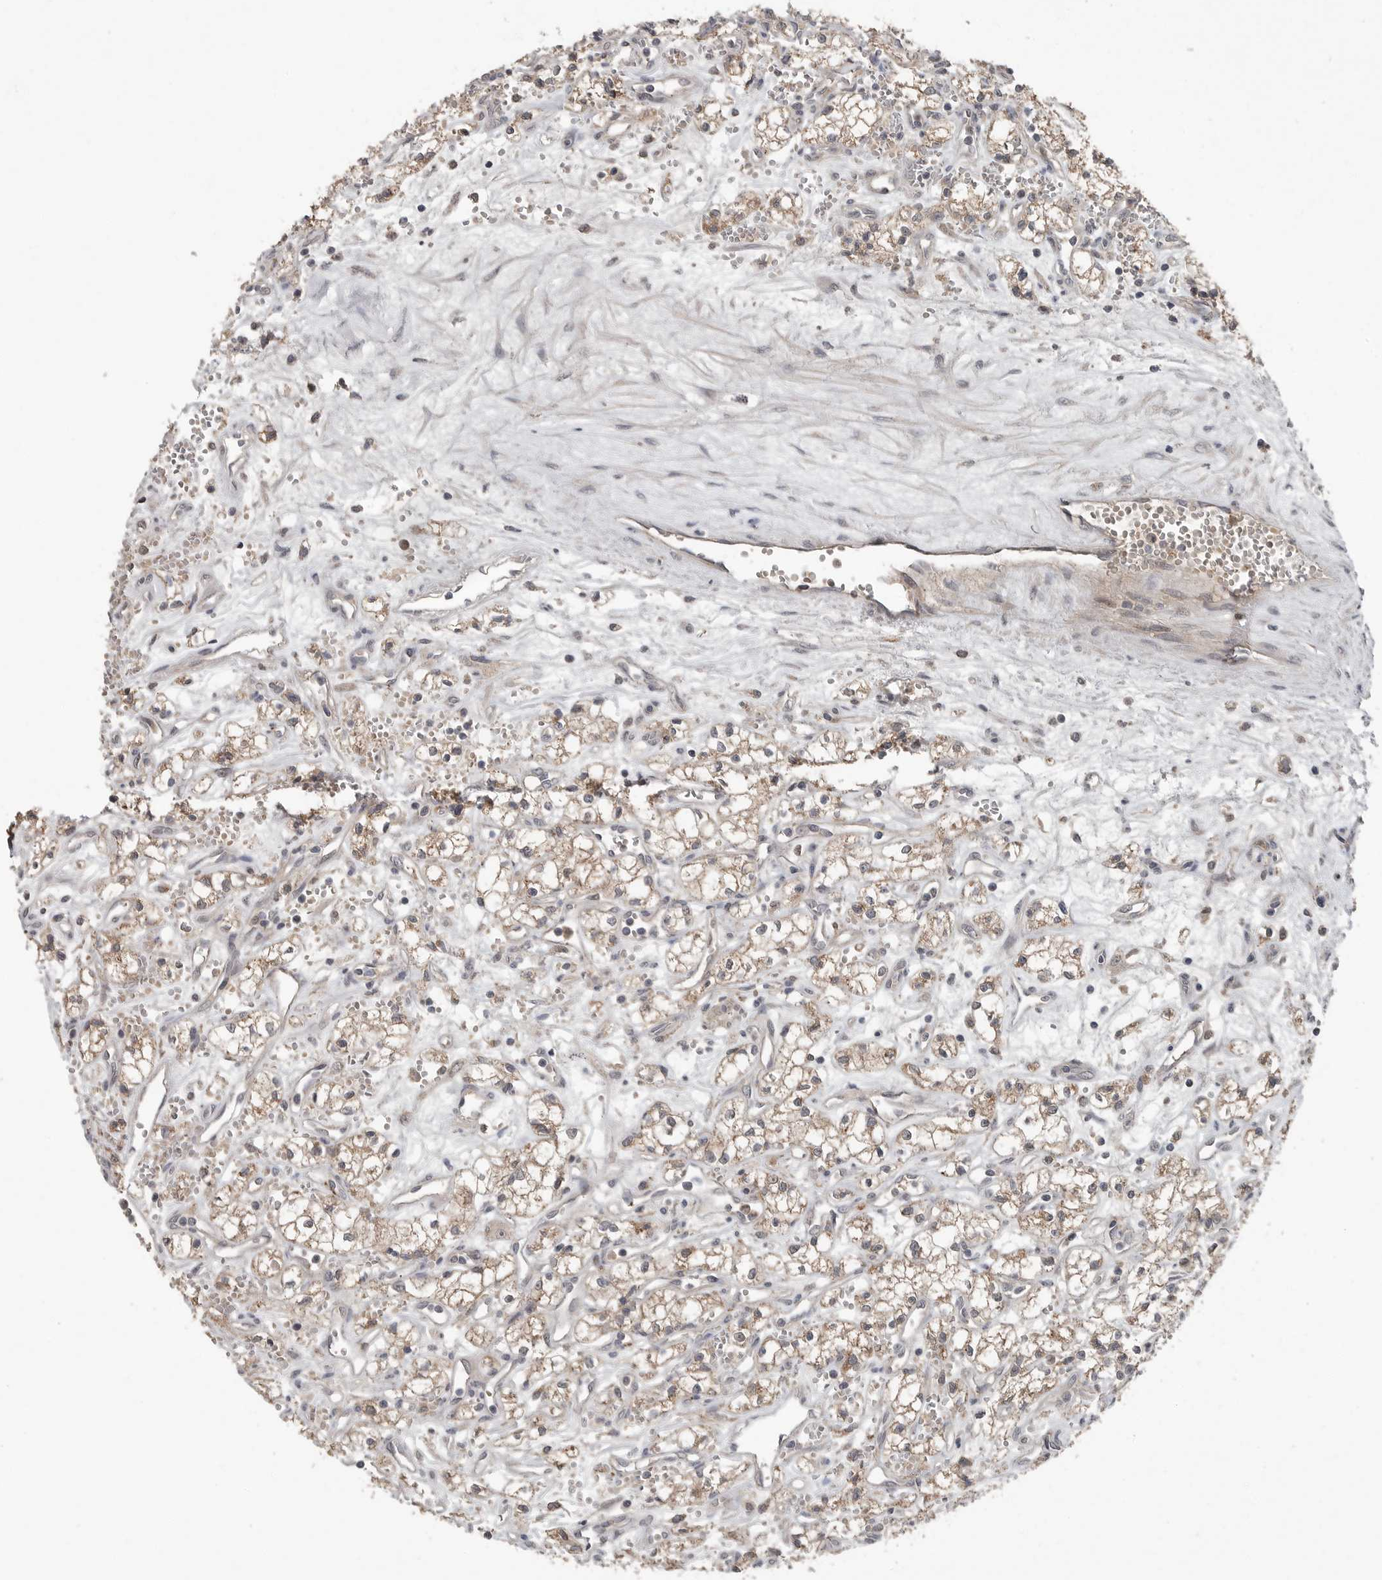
{"staining": {"intensity": "weak", "quantity": ">75%", "location": "cytoplasmic/membranous"}, "tissue": "renal cancer", "cell_type": "Tumor cells", "image_type": "cancer", "snomed": [{"axis": "morphology", "description": "Adenocarcinoma, NOS"}, {"axis": "topography", "description": "Kidney"}], "caption": "Protein analysis of adenocarcinoma (renal) tissue reveals weak cytoplasmic/membranous positivity in about >75% of tumor cells.", "gene": "SCP2", "patient": {"sex": "male", "age": 59}}